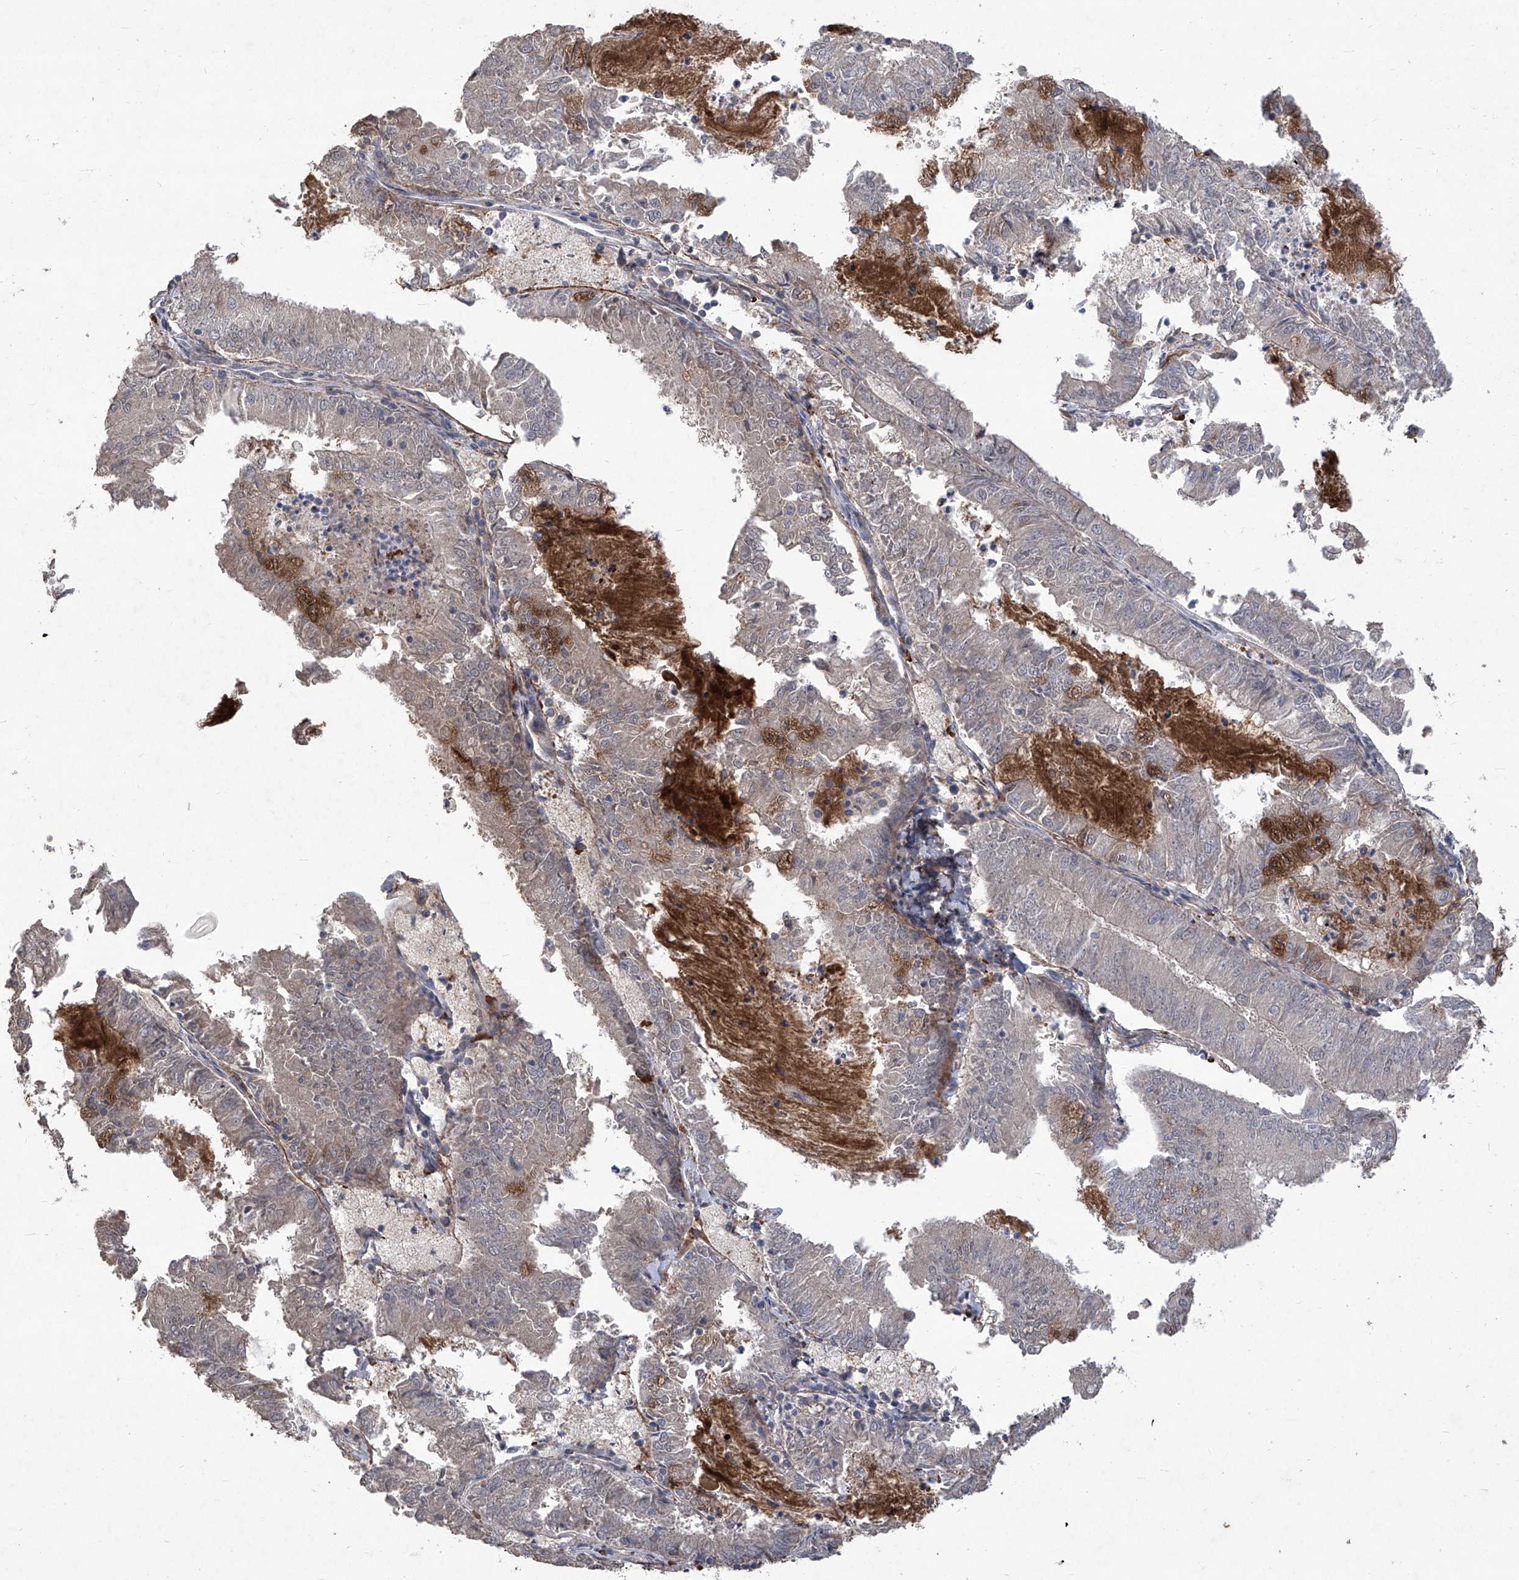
{"staining": {"intensity": "negative", "quantity": "none", "location": "none"}, "tissue": "endometrial cancer", "cell_type": "Tumor cells", "image_type": "cancer", "snomed": [{"axis": "morphology", "description": "Adenocarcinoma, NOS"}, {"axis": "topography", "description": "Endometrium"}], "caption": "Tumor cells are negative for protein expression in human endometrial adenocarcinoma.", "gene": "TXNIP", "patient": {"sex": "female", "age": 57}}